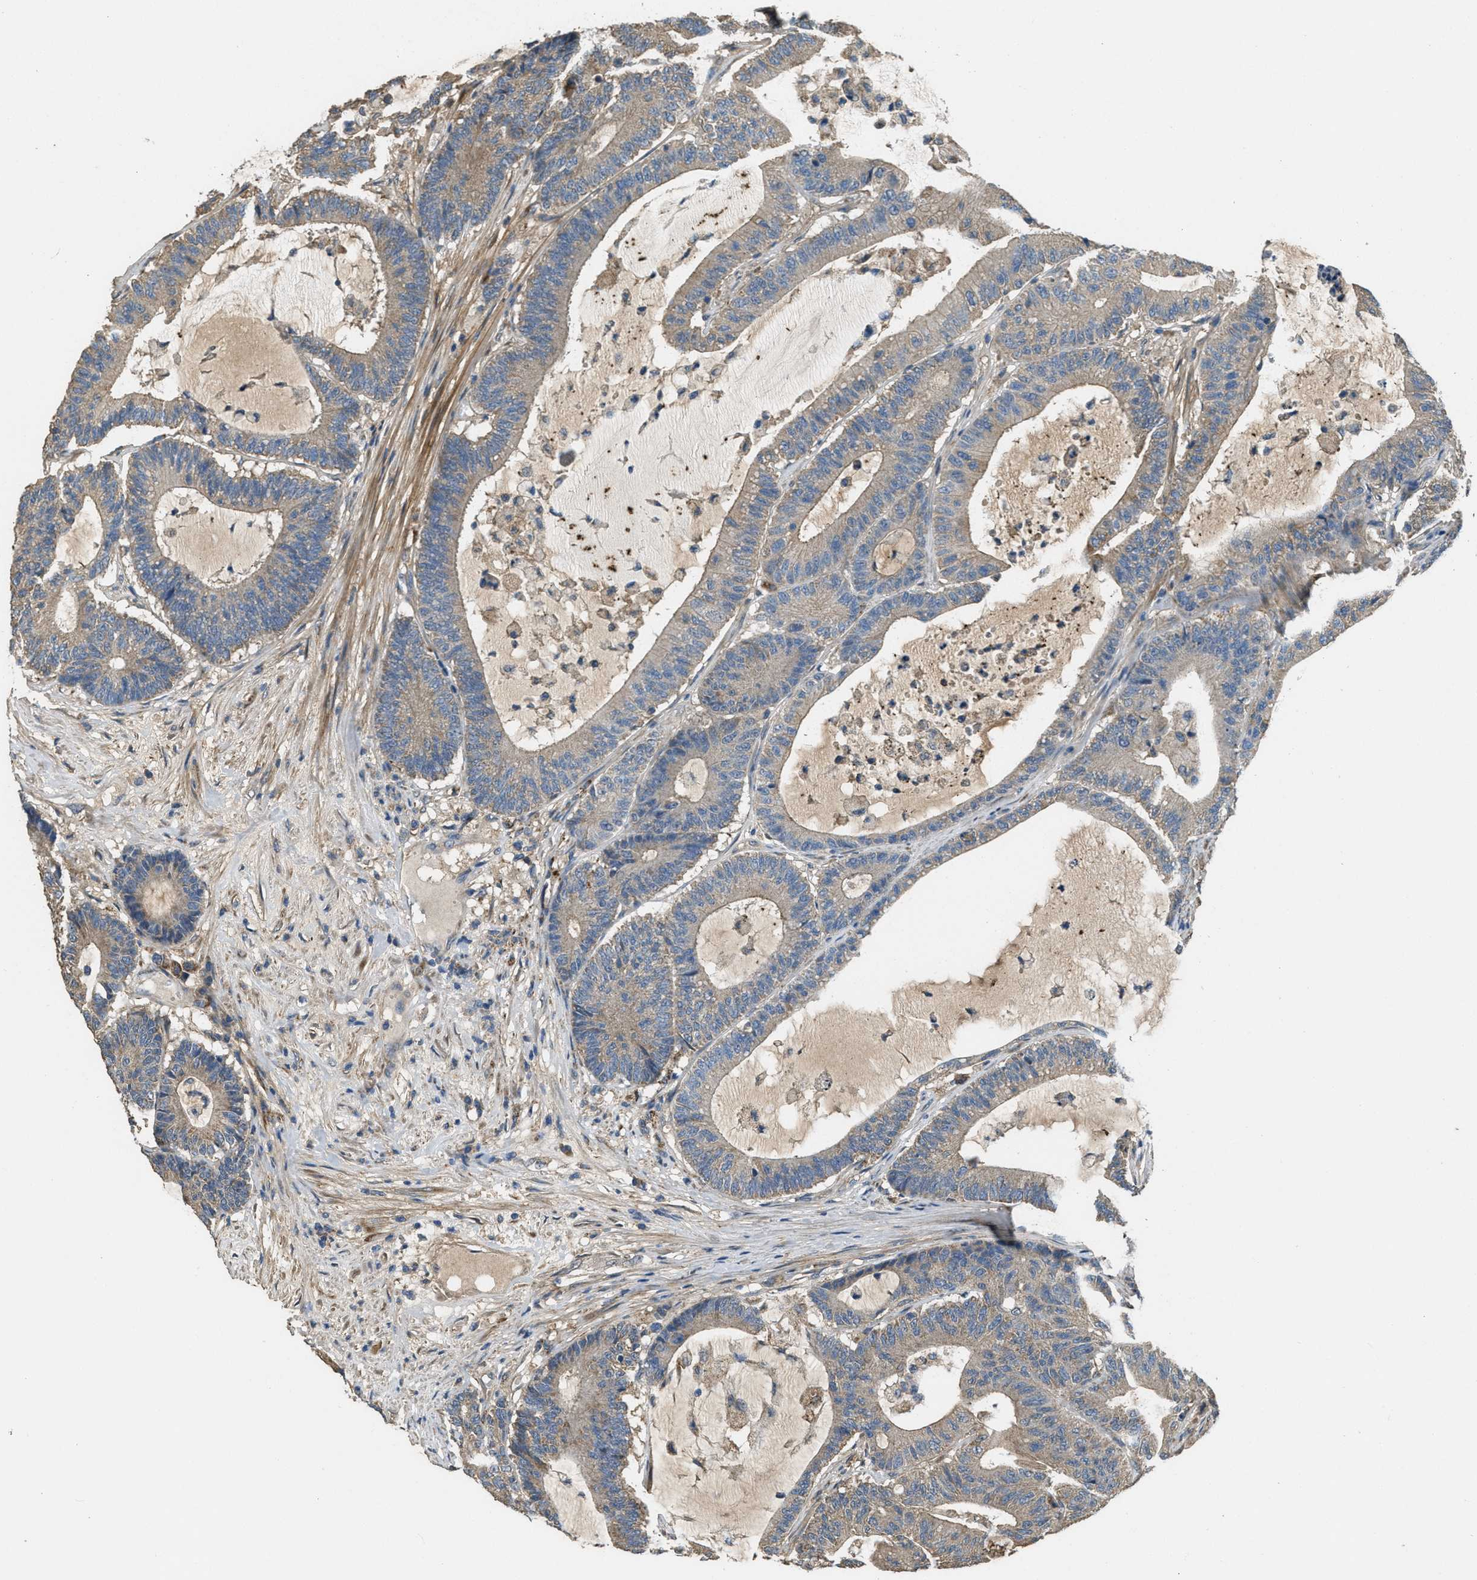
{"staining": {"intensity": "weak", "quantity": ">75%", "location": "cytoplasmic/membranous"}, "tissue": "colorectal cancer", "cell_type": "Tumor cells", "image_type": "cancer", "snomed": [{"axis": "morphology", "description": "Adenocarcinoma, NOS"}, {"axis": "topography", "description": "Colon"}], "caption": "Colorectal cancer stained with IHC displays weak cytoplasmic/membranous expression in about >75% of tumor cells.", "gene": "THBS2", "patient": {"sex": "female", "age": 84}}